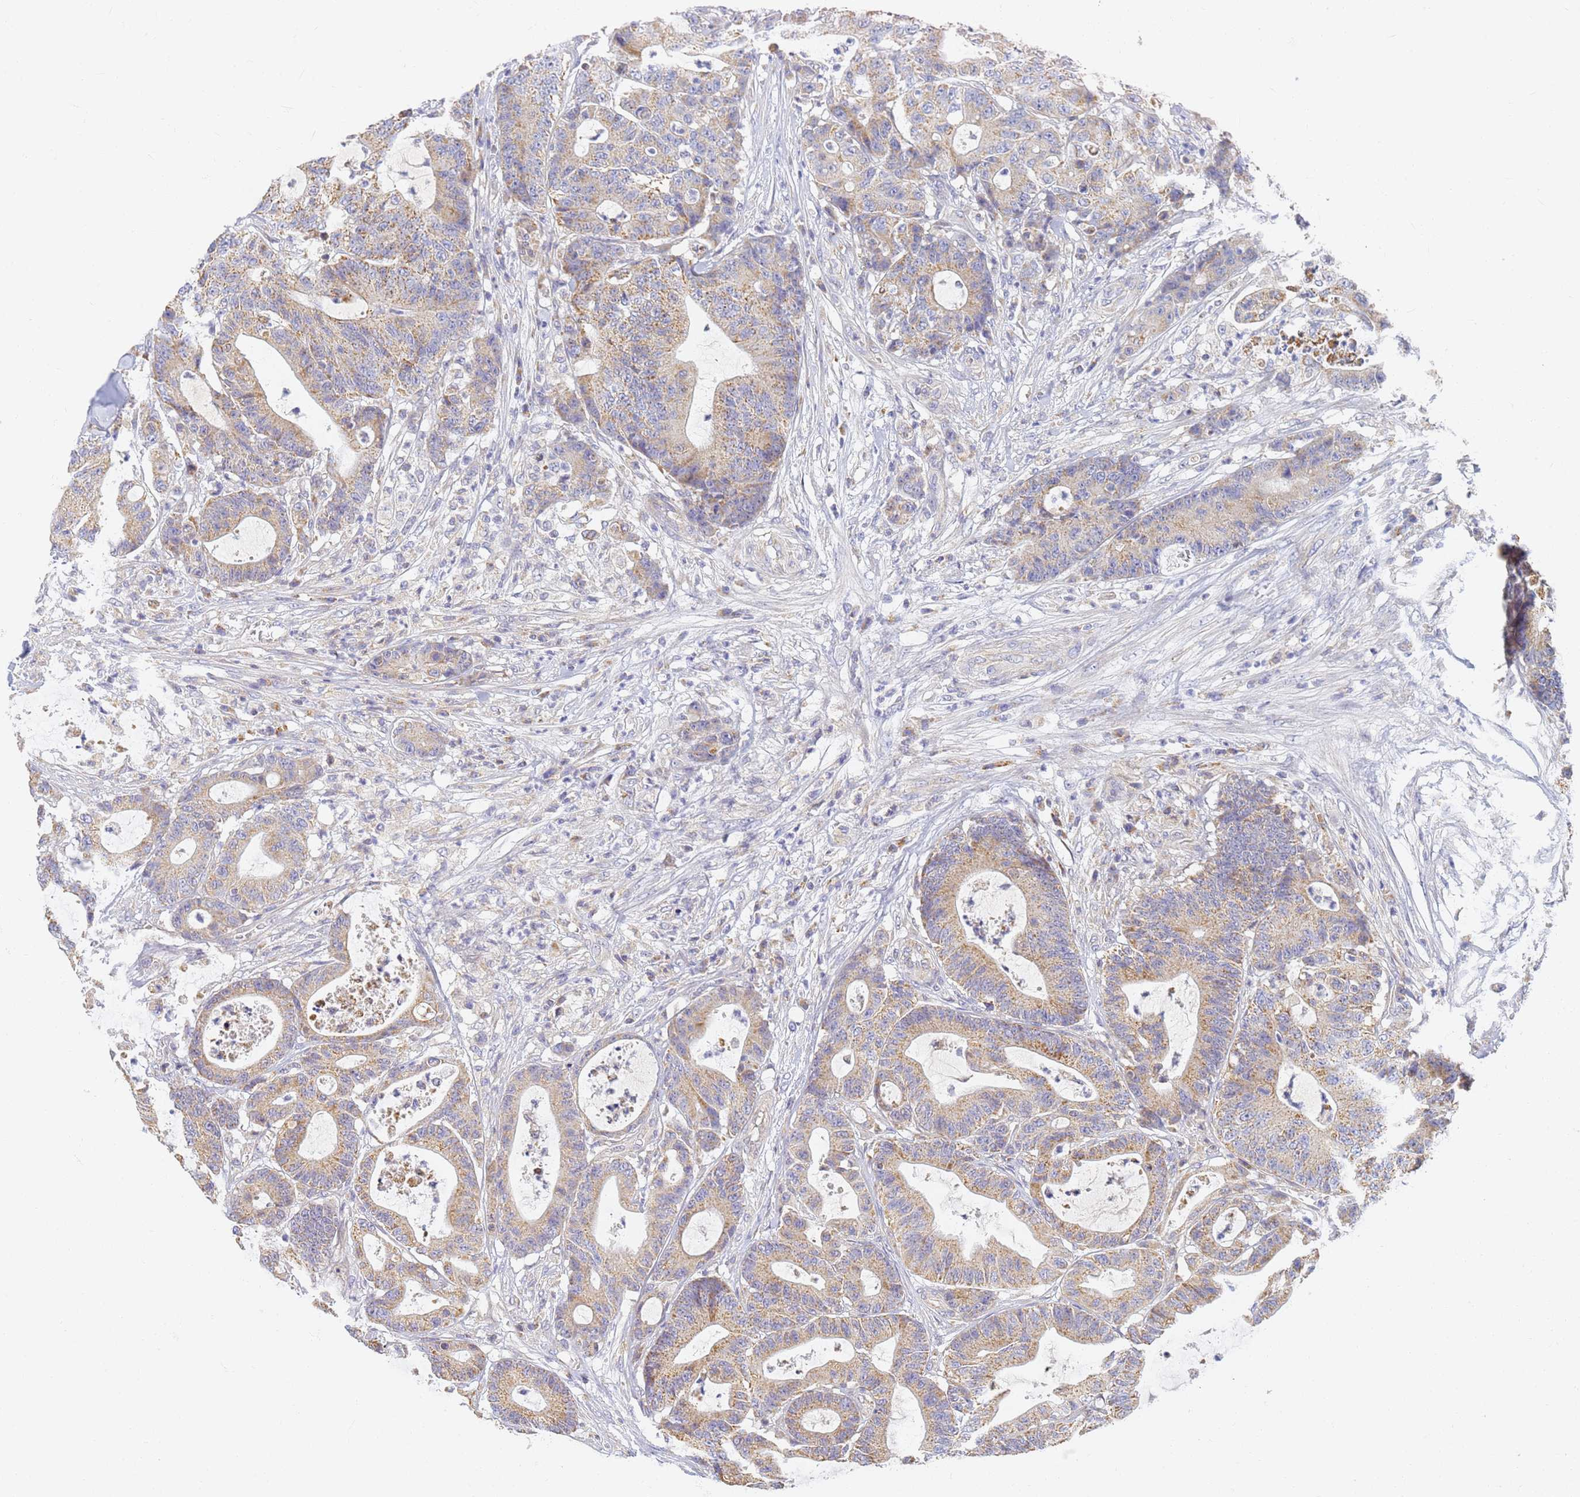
{"staining": {"intensity": "moderate", "quantity": ">75%", "location": "cytoplasmic/membranous"}, "tissue": "colorectal cancer", "cell_type": "Tumor cells", "image_type": "cancer", "snomed": [{"axis": "morphology", "description": "Adenocarcinoma, NOS"}, {"axis": "topography", "description": "Colon"}], "caption": "Colorectal cancer (adenocarcinoma) stained with a protein marker exhibits moderate staining in tumor cells.", "gene": "UTP23", "patient": {"sex": "female", "age": 84}}